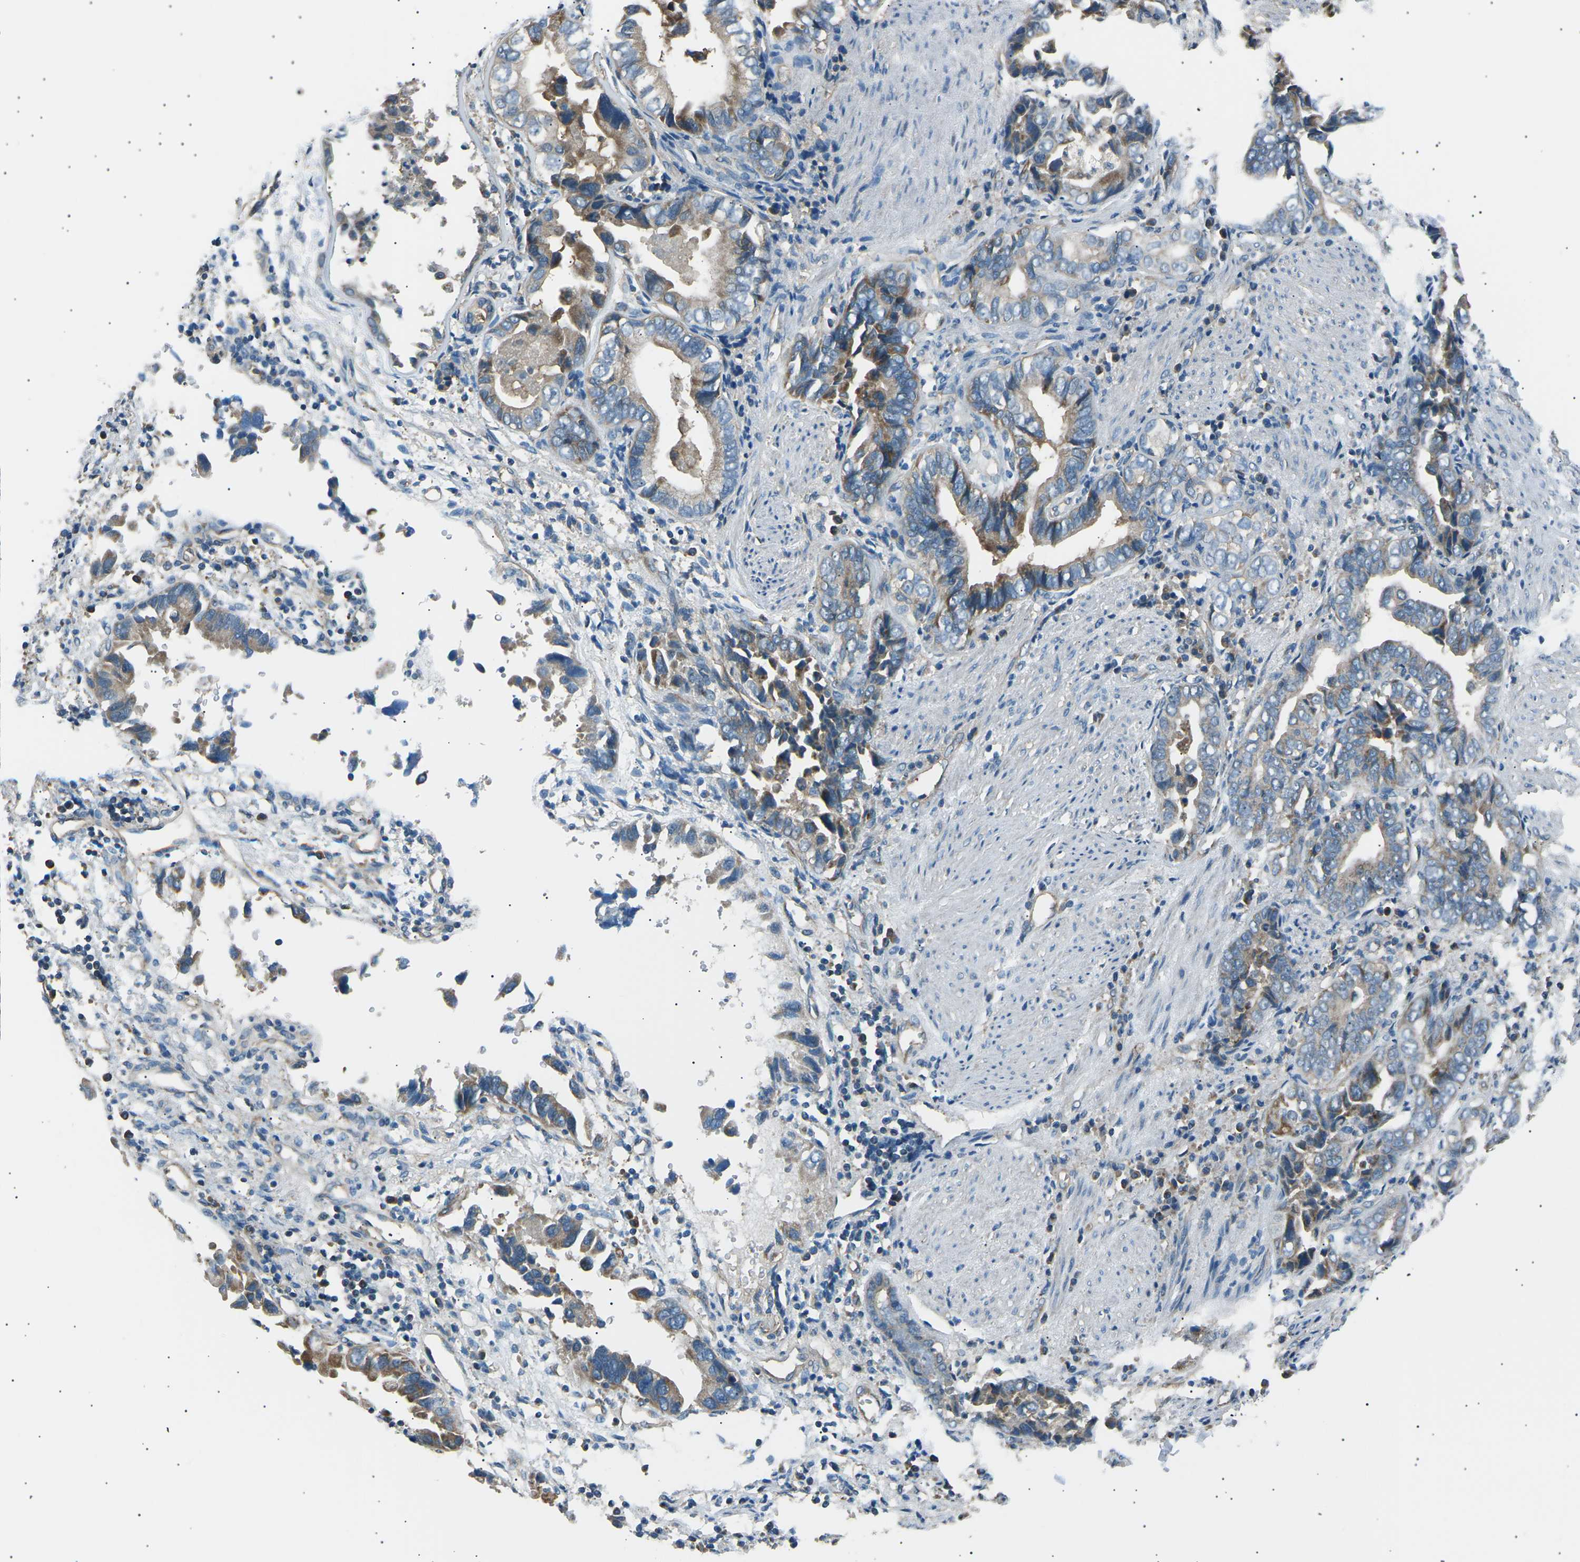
{"staining": {"intensity": "moderate", "quantity": ">75%", "location": "cytoplasmic/membranous"}, "tissue": "liver cancer", "cell_type": "Tumor cells", "image_type": "cancer", "snomed": [{"axis": "morphology", "description": "Cholangiocarcinoma"}, {"axis": "topography", "description": "Liver"}], "caption": "This is an image of immunohistochemistry staining of liver cancer, which shows moderate staining in the cytoplasmic/membranous of tumor cells.", "gene": "SLK", "patient": {"sex": "female", "age": 79}}